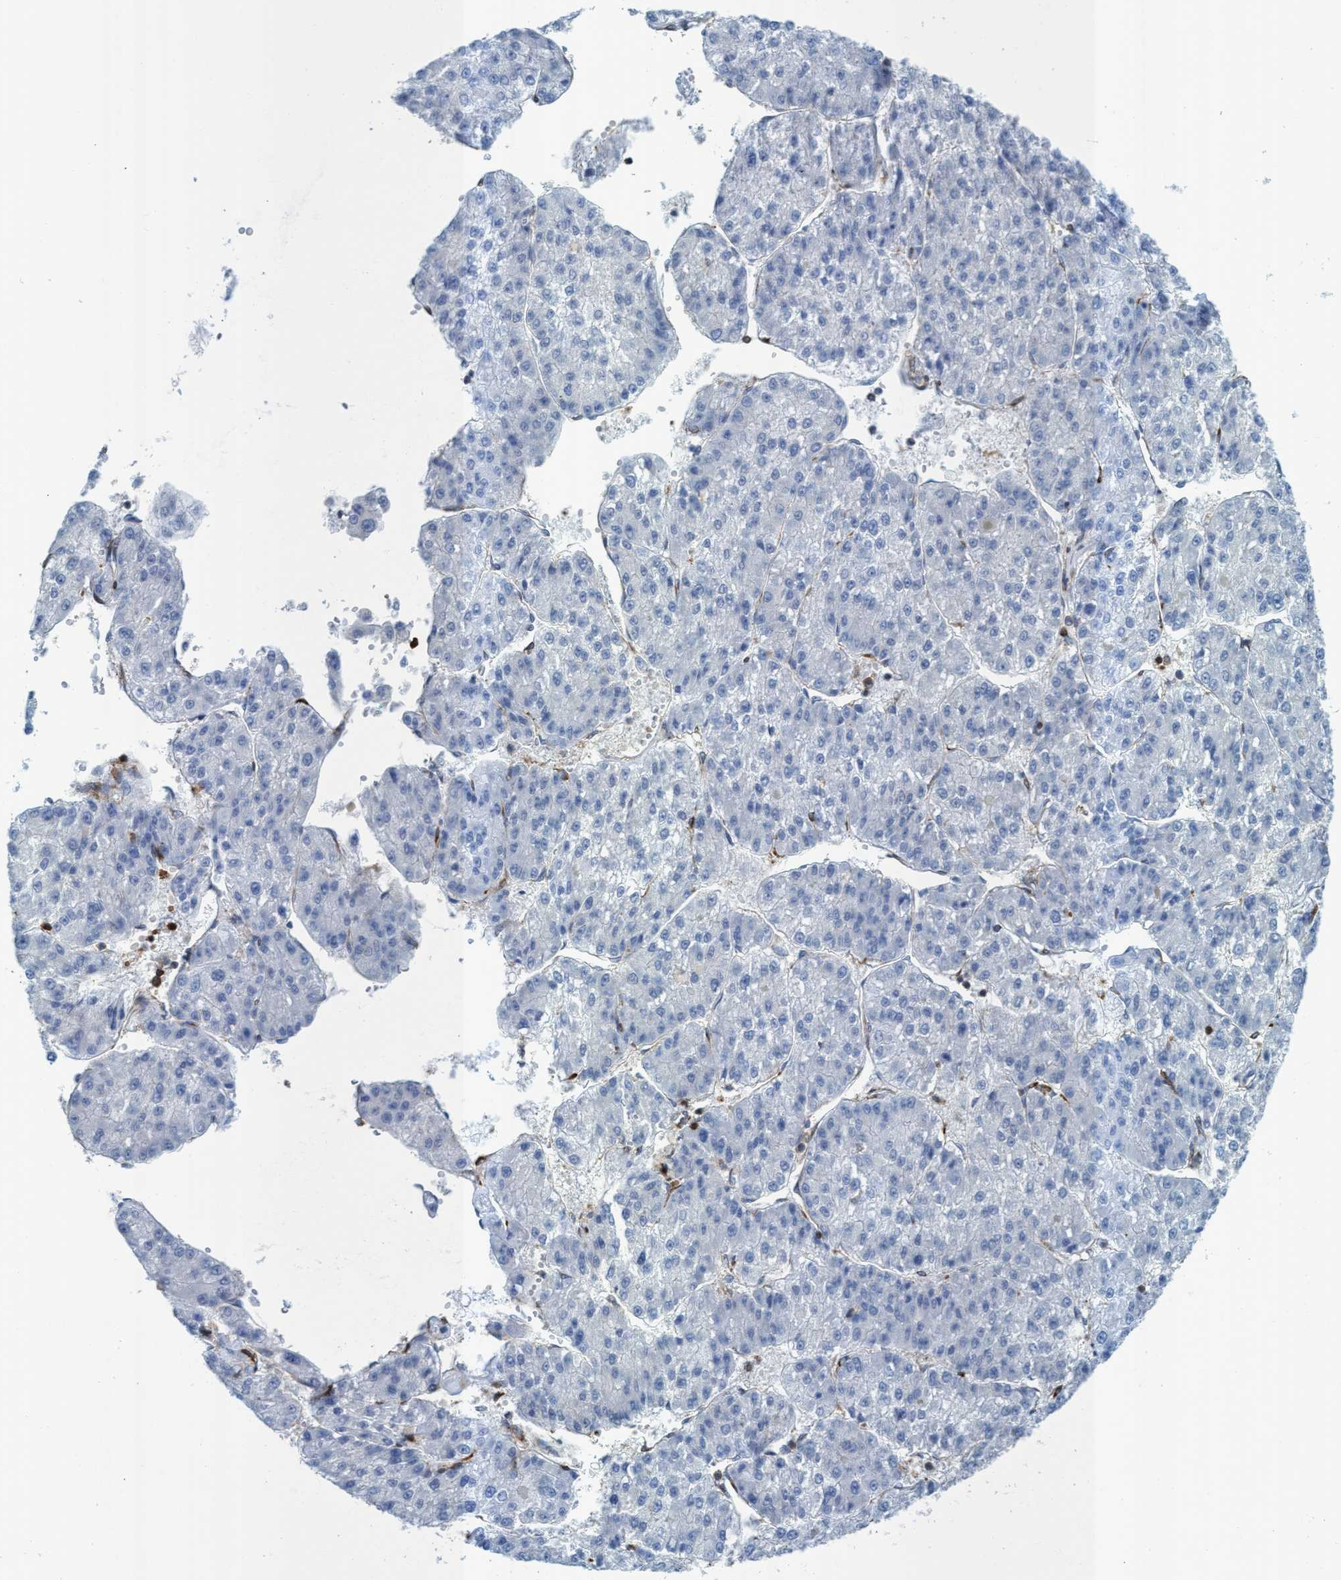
{"staining": {"intensity": "negative", "quantity": "none", "location": "none"}, "tissue": "liver cancer", "cell_type": "Tumor cells", "image_type": "cancer", "snomed": [{"axis": "morphology", "description": "Carcinoma, Hepatocellular, NOS"}, {"axis": "topography", "description": "Liver"}], "caption": "Liver cancer (hepatocellular carcinoma) stained for a protein using IHC exhibits no expression tumor cells.", "gene": "EZR", "patient": {"sex": "female", "age": 73}}